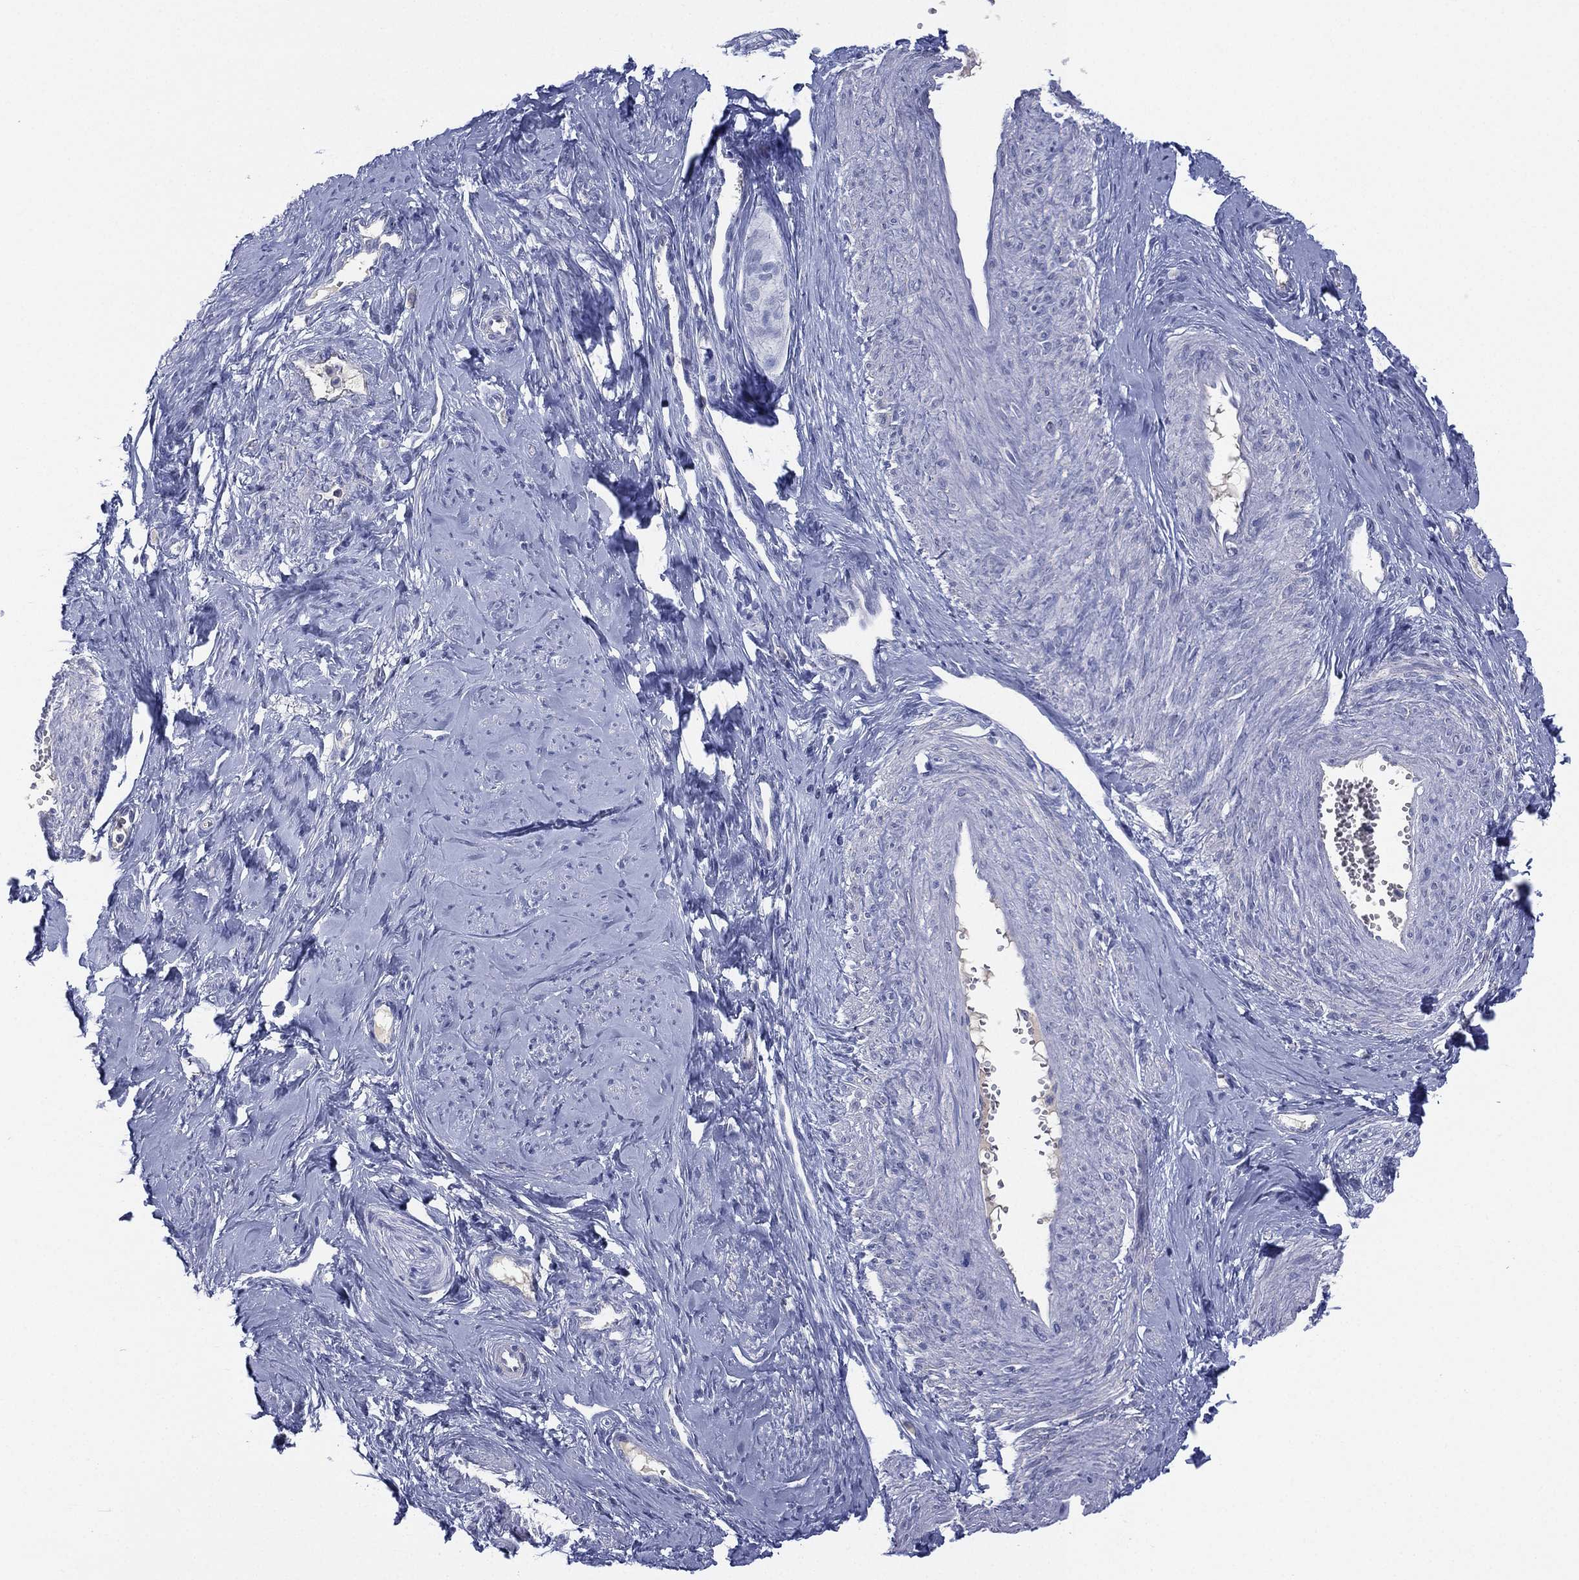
{"staining": {"intensity": "negative", "quantity": "none", "location": "none"}, "tissue": "smooth muscle", "cell_type": "Smooth muscle cells", "image_type": "normal", "snomed": [{"axis": "morphology", "description": "Normal tissue, NOS"}, {"axis": "topography", "description": "Smooth muscle"}], "caption": "Smooth muscle cells are negative for protein expression in unremarkable human smooth muscle. (DAB (3,3'-diaminobenzidine) immunohistochemistry, high magnification).", "gene": "CYP2D6", "patient": {"sex": "female", "age": 48}}